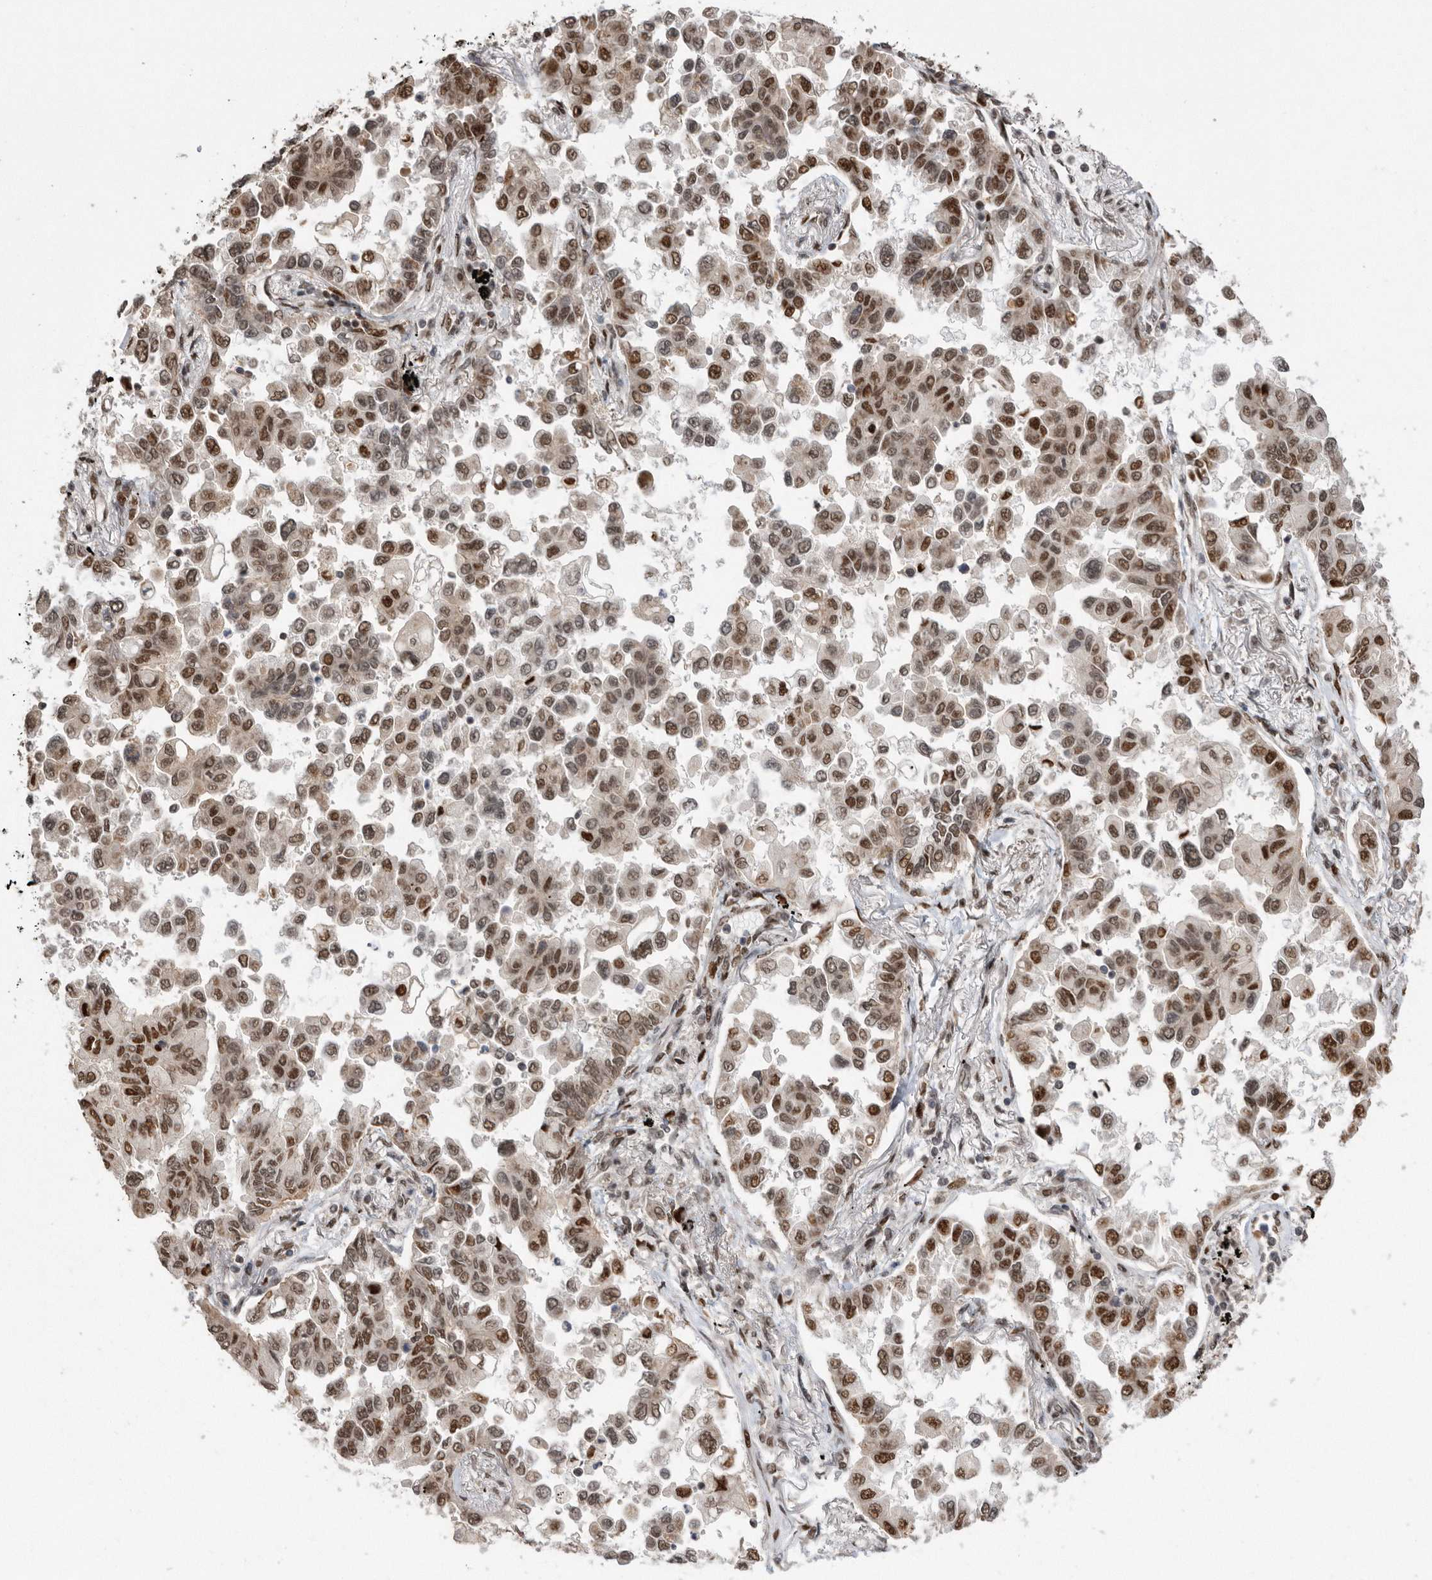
{"staining": {"intensity": "moderate", "quantity": ">75%", "location": "nuclear"}, "tissue": "lung cancer", "cell_type": "Tumor cells", "image_type": "cancer", "snomed": [{"axis": "morphology", "description": "Adenocarcinoma, NOS"}, {"axis": "topography", "description": "Lung"}], "caption": "Protein staining of adenocarcinoma (lung) tissue exhibits moderate nuclear staining in approximately >75% of tumor cells.", "gene": "TDRD3", "patient": {"sex": "female", "age": 67}}